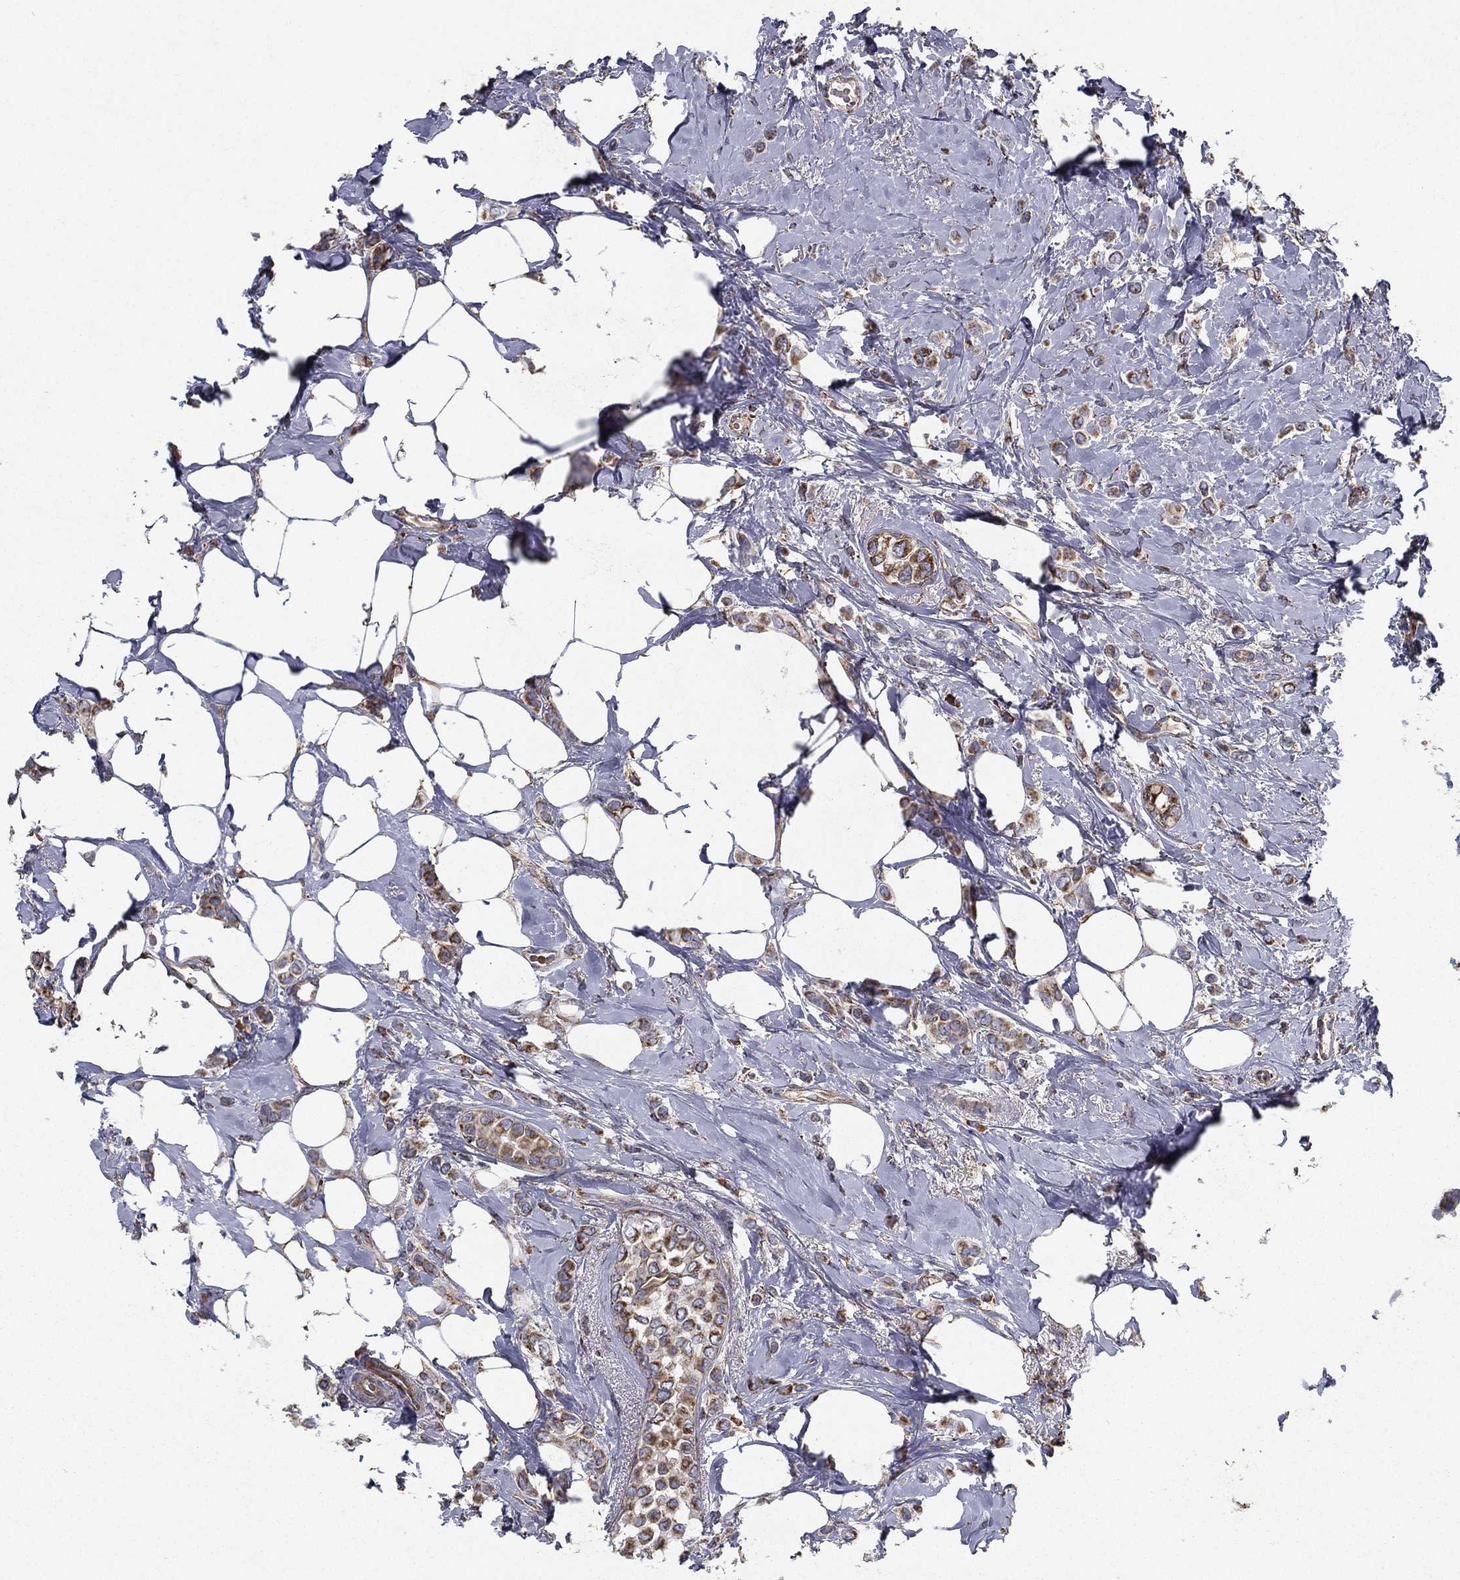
{"staining": {"intensity": "moderate", "quantity": ">75%", "location": "cytoplasmic/membranous"}, "tissue": "breast cancer", "cell_type": "Tumor cells", "image_type": "cancer", "snomed": [{"axis": "morphology", "description": "Lobular carcinoma"}, {"axis": "topography", "description": "Breast"}], "caption": "Immunohistochemistry (IHC) staining of breast cancer (lobular carcinoma), which reveals medium levels of moderate cytoplasmic/membranous staining in approximately >75% of tumor cells indicating moderate cytoplasmic/membranous protein positivity. The staining was performed using DAB (brown) for protein detection and nuclei were counterstained in hematoxylin (blue).", "gene": "MT-CYB", "patient": {"sex": "female", "age": 66}}